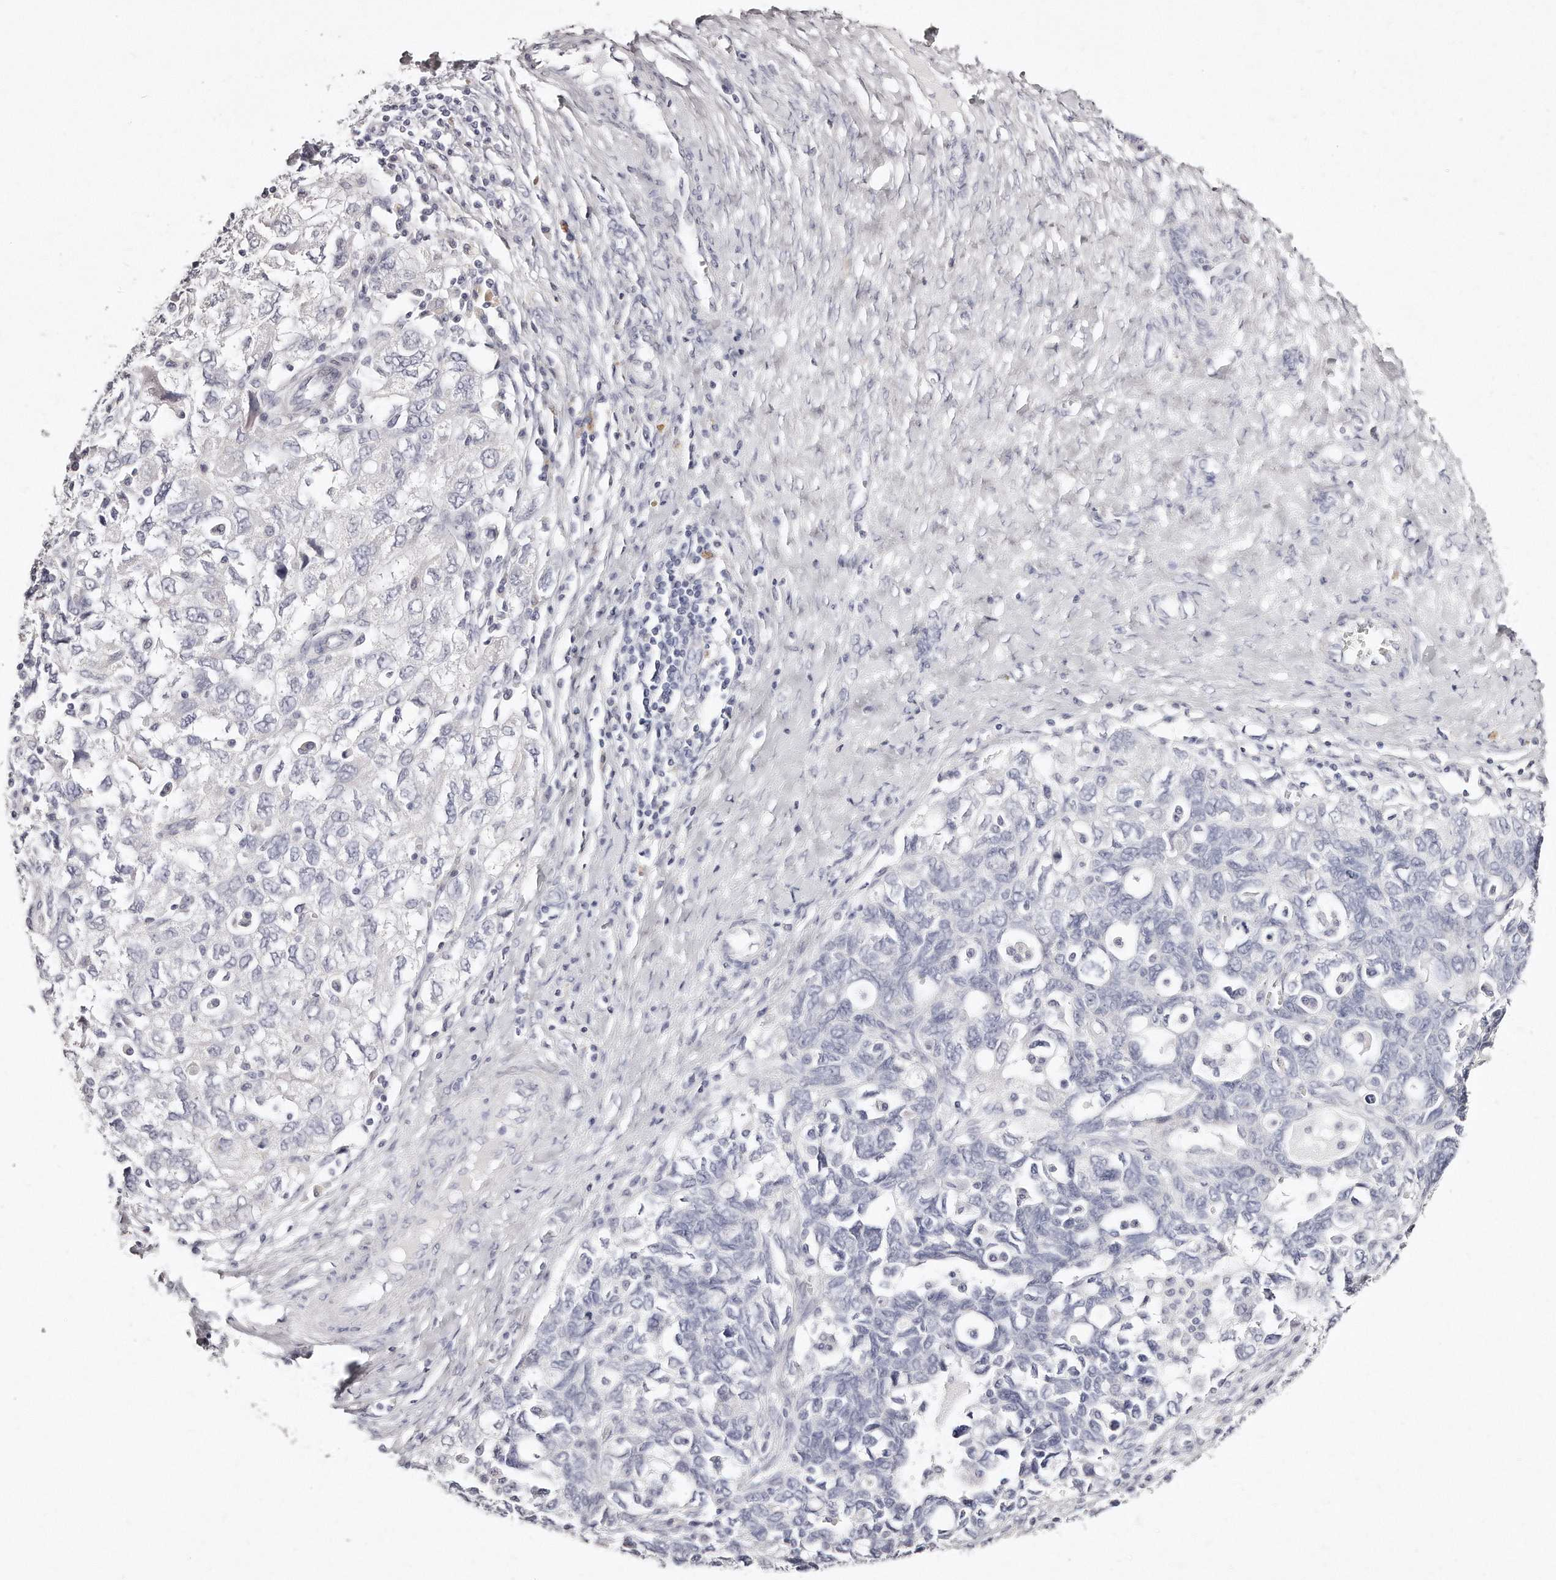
{"staining": {"intensity": "negative", "quantity": "none", "location": "none"}, "tissue": "ovarian cancer", "cell_type": "Tumor cells", "image_type": "cancer", "snomed": [{"axis": "morphology", "description": "Carcinoma, NOS"}, {"axis": "morphology", "description": "Cystadenocarcinoma, serous, NOS"}, {"axis": "topography", "description": "Ovary"}], "caption": "Ovarian carcinoma was stained to show a protein in brown. There is no significant positivity in tumor cells.", "gene": "GDA", "patient": {"sex": "female", "age": 69}}